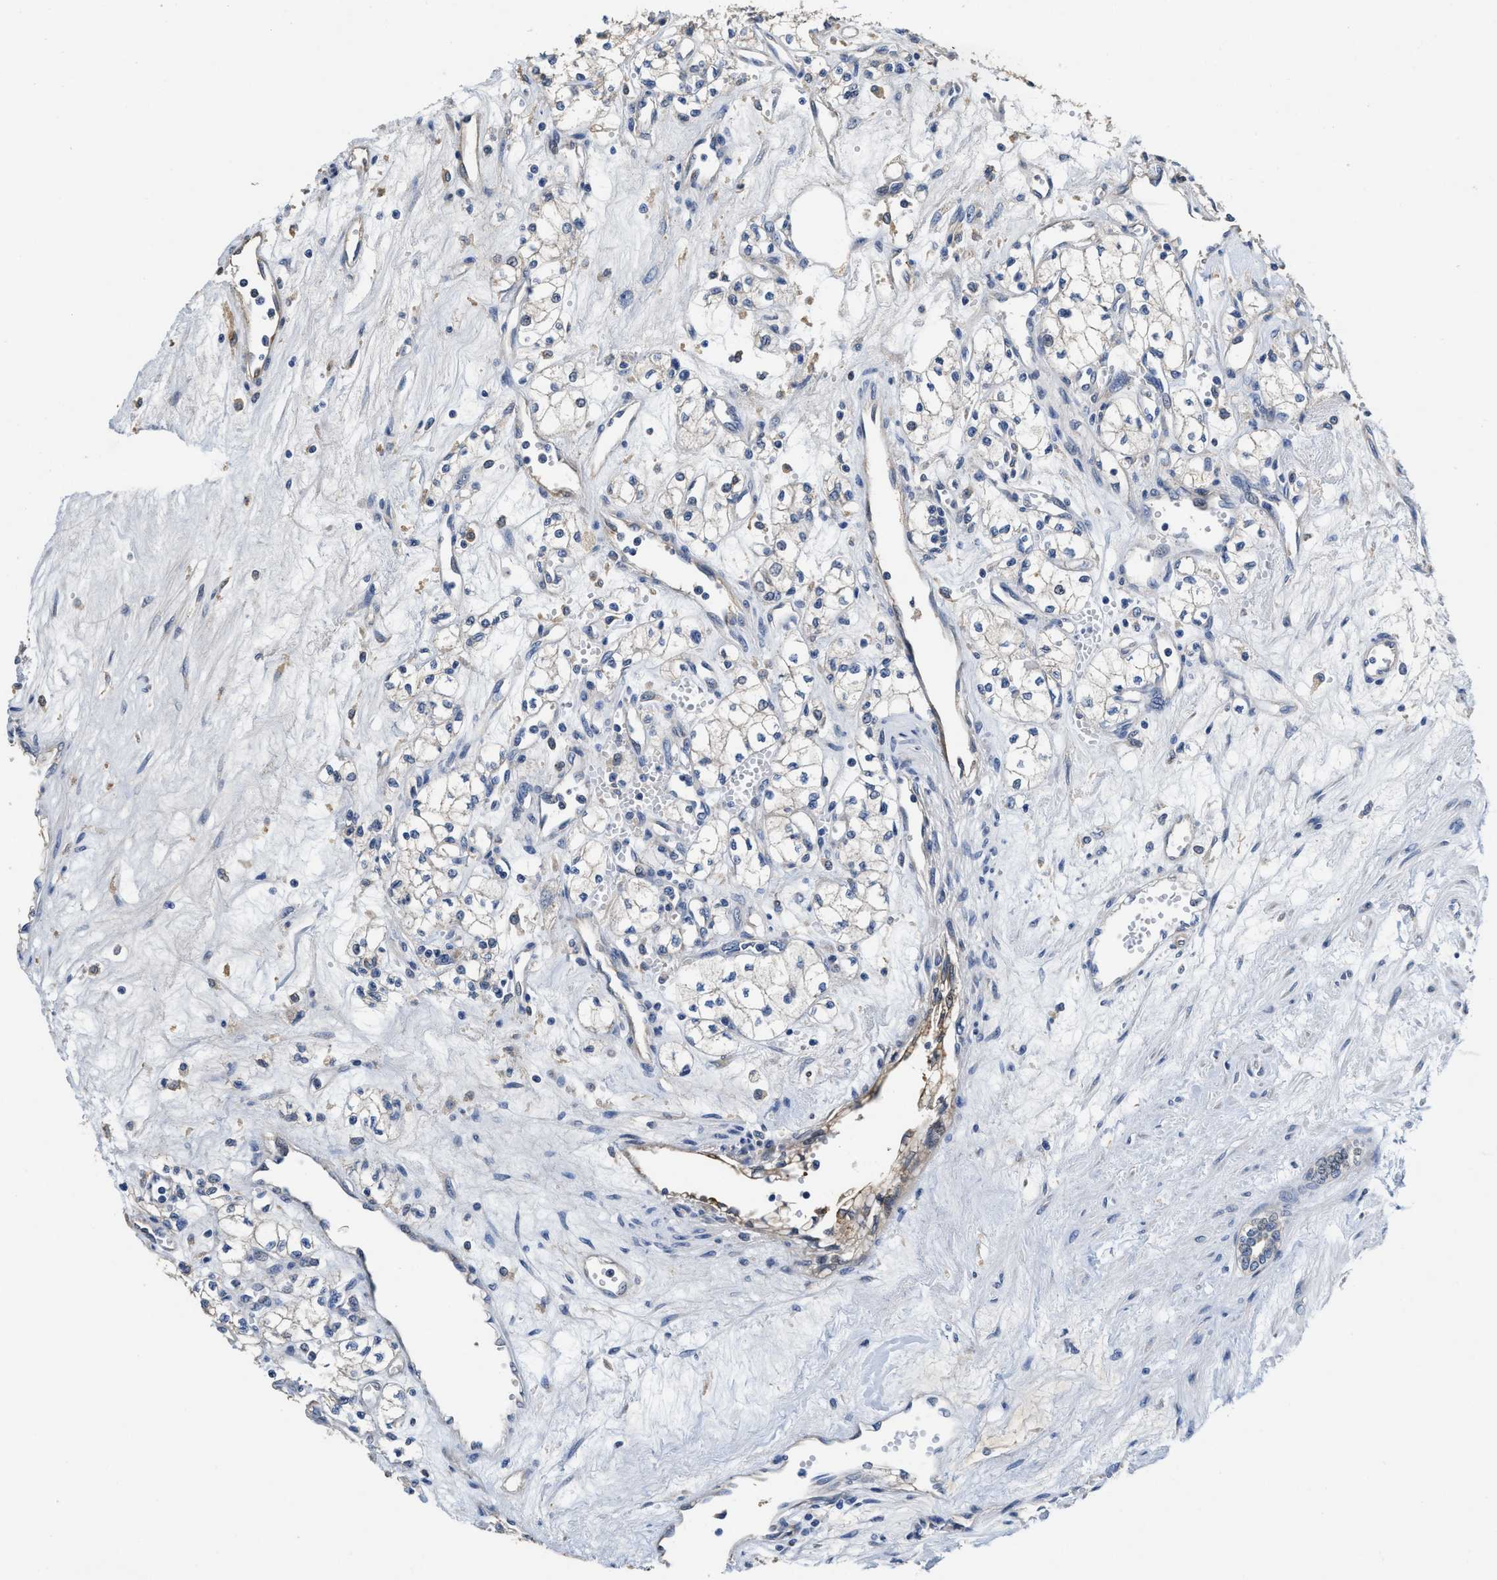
{"staining": {"intensity": "negative", "quantity": "none", "location": "none"}, "tissue": "renal cancer", "cell_type": "Tumor cells", "image_type": "cancer", "snomed": [{"axis": "morphology", "description": "Adenocarcinoma, NOS"}, {"axis": "topography", "description": "Kidney"}], "caption": "A histopathology image of human adenocarcinoma (renal) is negative for staining in tumor cells.", "gene": "PEG10", "patient": {"sex": "male", "age": 59}}